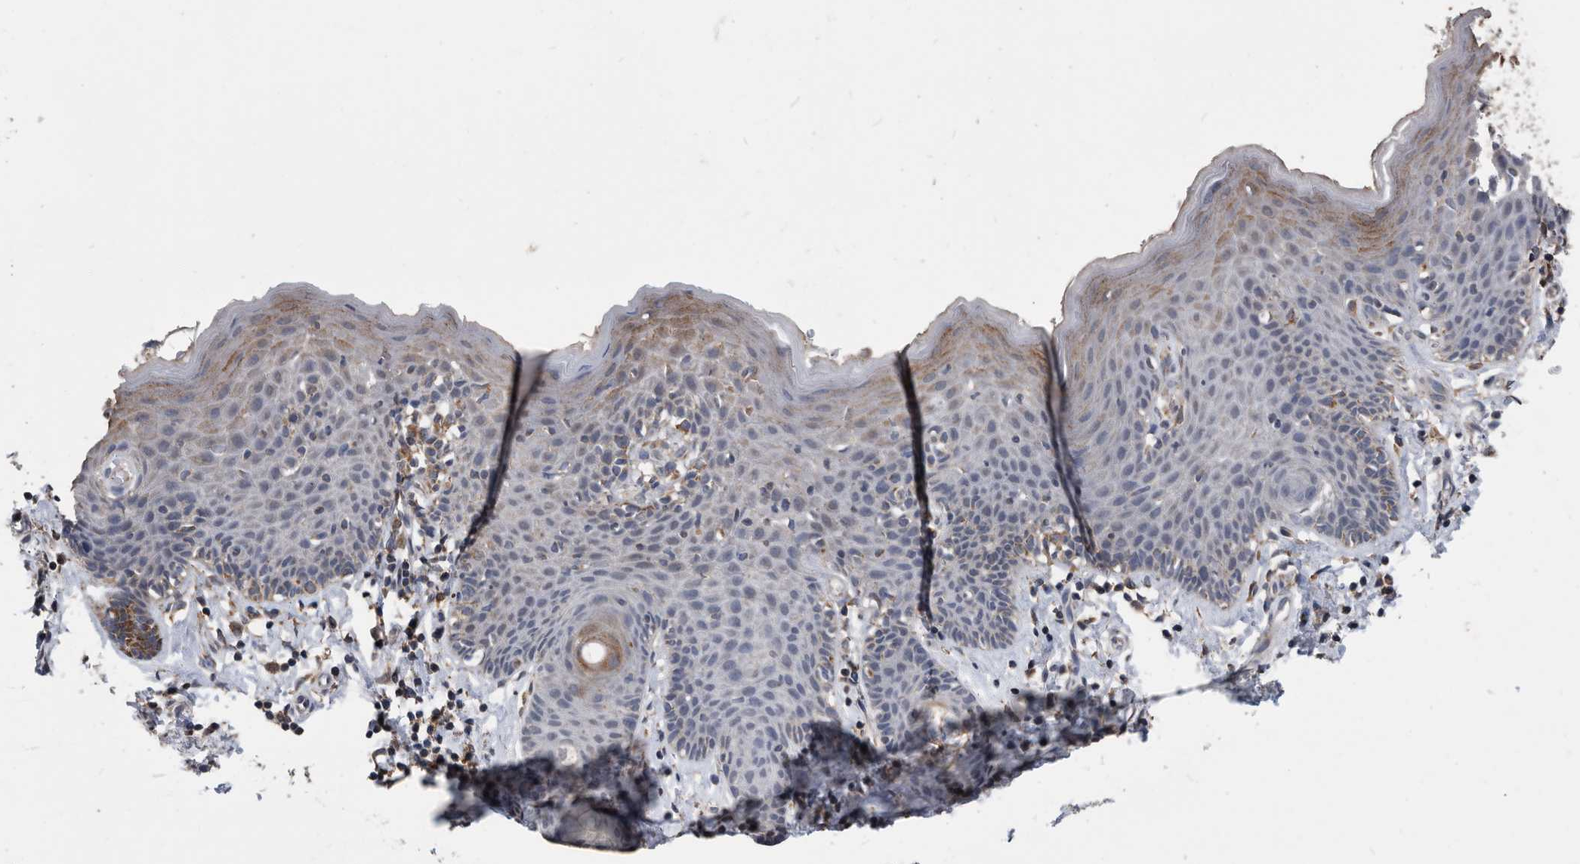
{"staining": {"intensity": "moderate", "quantity": "<25%", "location": "cytoplasmic/membranous"}, "tissue": "skin", "cell_type": "Epidermal cells", "image_type": "normal", "snomed": [{"axis": "morphology", "description": "Normal tissue, NOS"}, {"axis": "topography", "description": "Vulva"}], "caption": "High-power microscopy captured an immunohistochemistry micrograph of benign skin, revealing moderate cytoplasmic/membranous staining in approximately <25% of epidermal cells.", "gene": "NRBP1", "patient": {"sex": "female", "age": 66}}